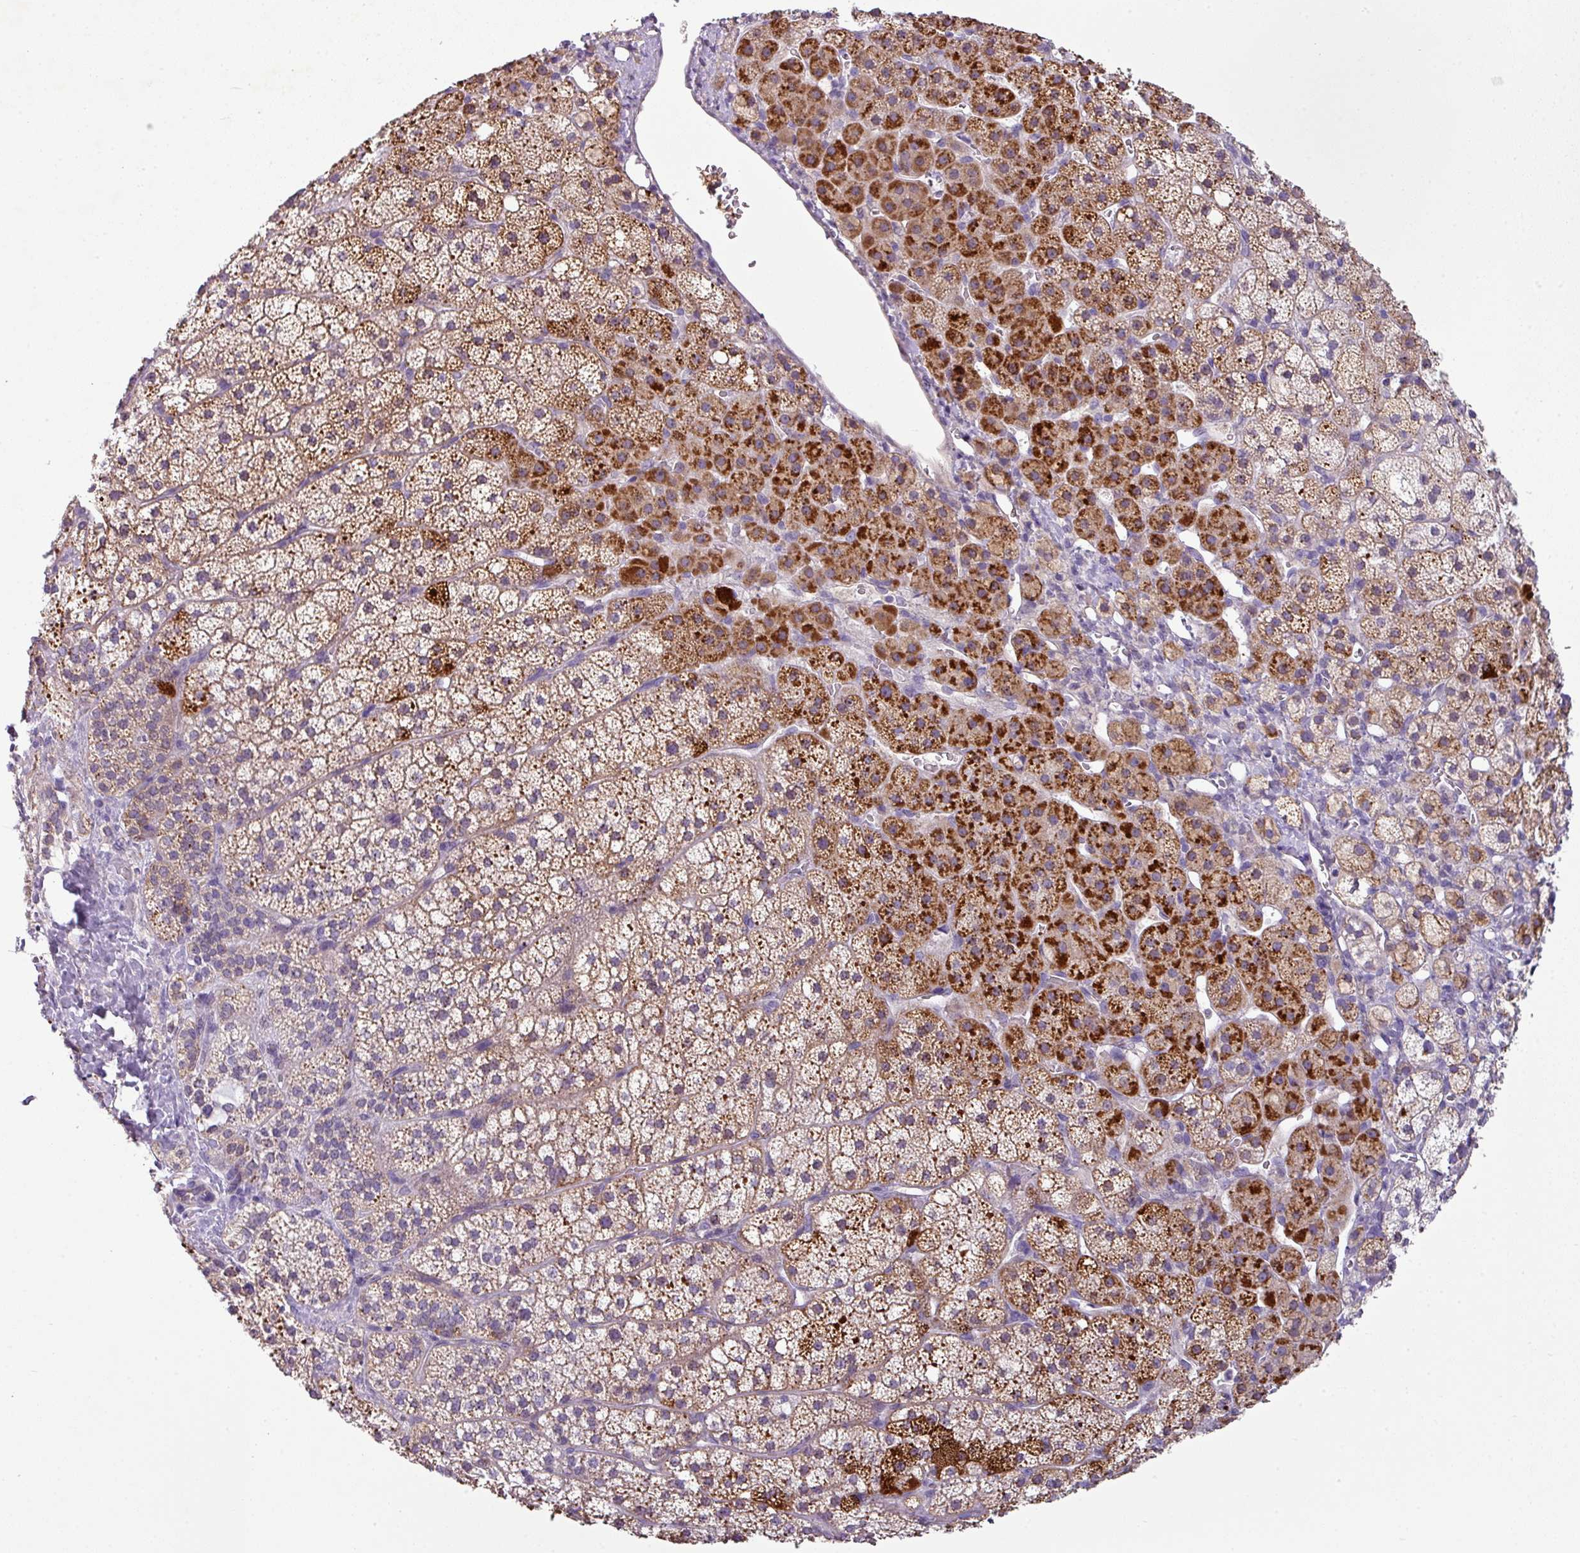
{"staining": {"intensity": "strong", "quantity": "25%-75%", "location": "cytoplasmic/membranous"}, "tissue": "adrenal gland", "cell_type": "Glandular cells", "image_type": "normal", "snomed": [{"axis": "morphology", "description": "Normal tissue, NOS"}, {"axis": "topography", "description": "Adrenal gland"}], "caption": "Immunohistochemistry (IHC) of benign adrenal gland demonstrates high levels of strong cytoplasmic/membranous positivity in approximately 25%-75% of glandular cells. (DAB = brown stain, brightfield microscopy at high magnification).", "gene": "TMEM178B", "patient": {"sex": "male", "age": 53}}